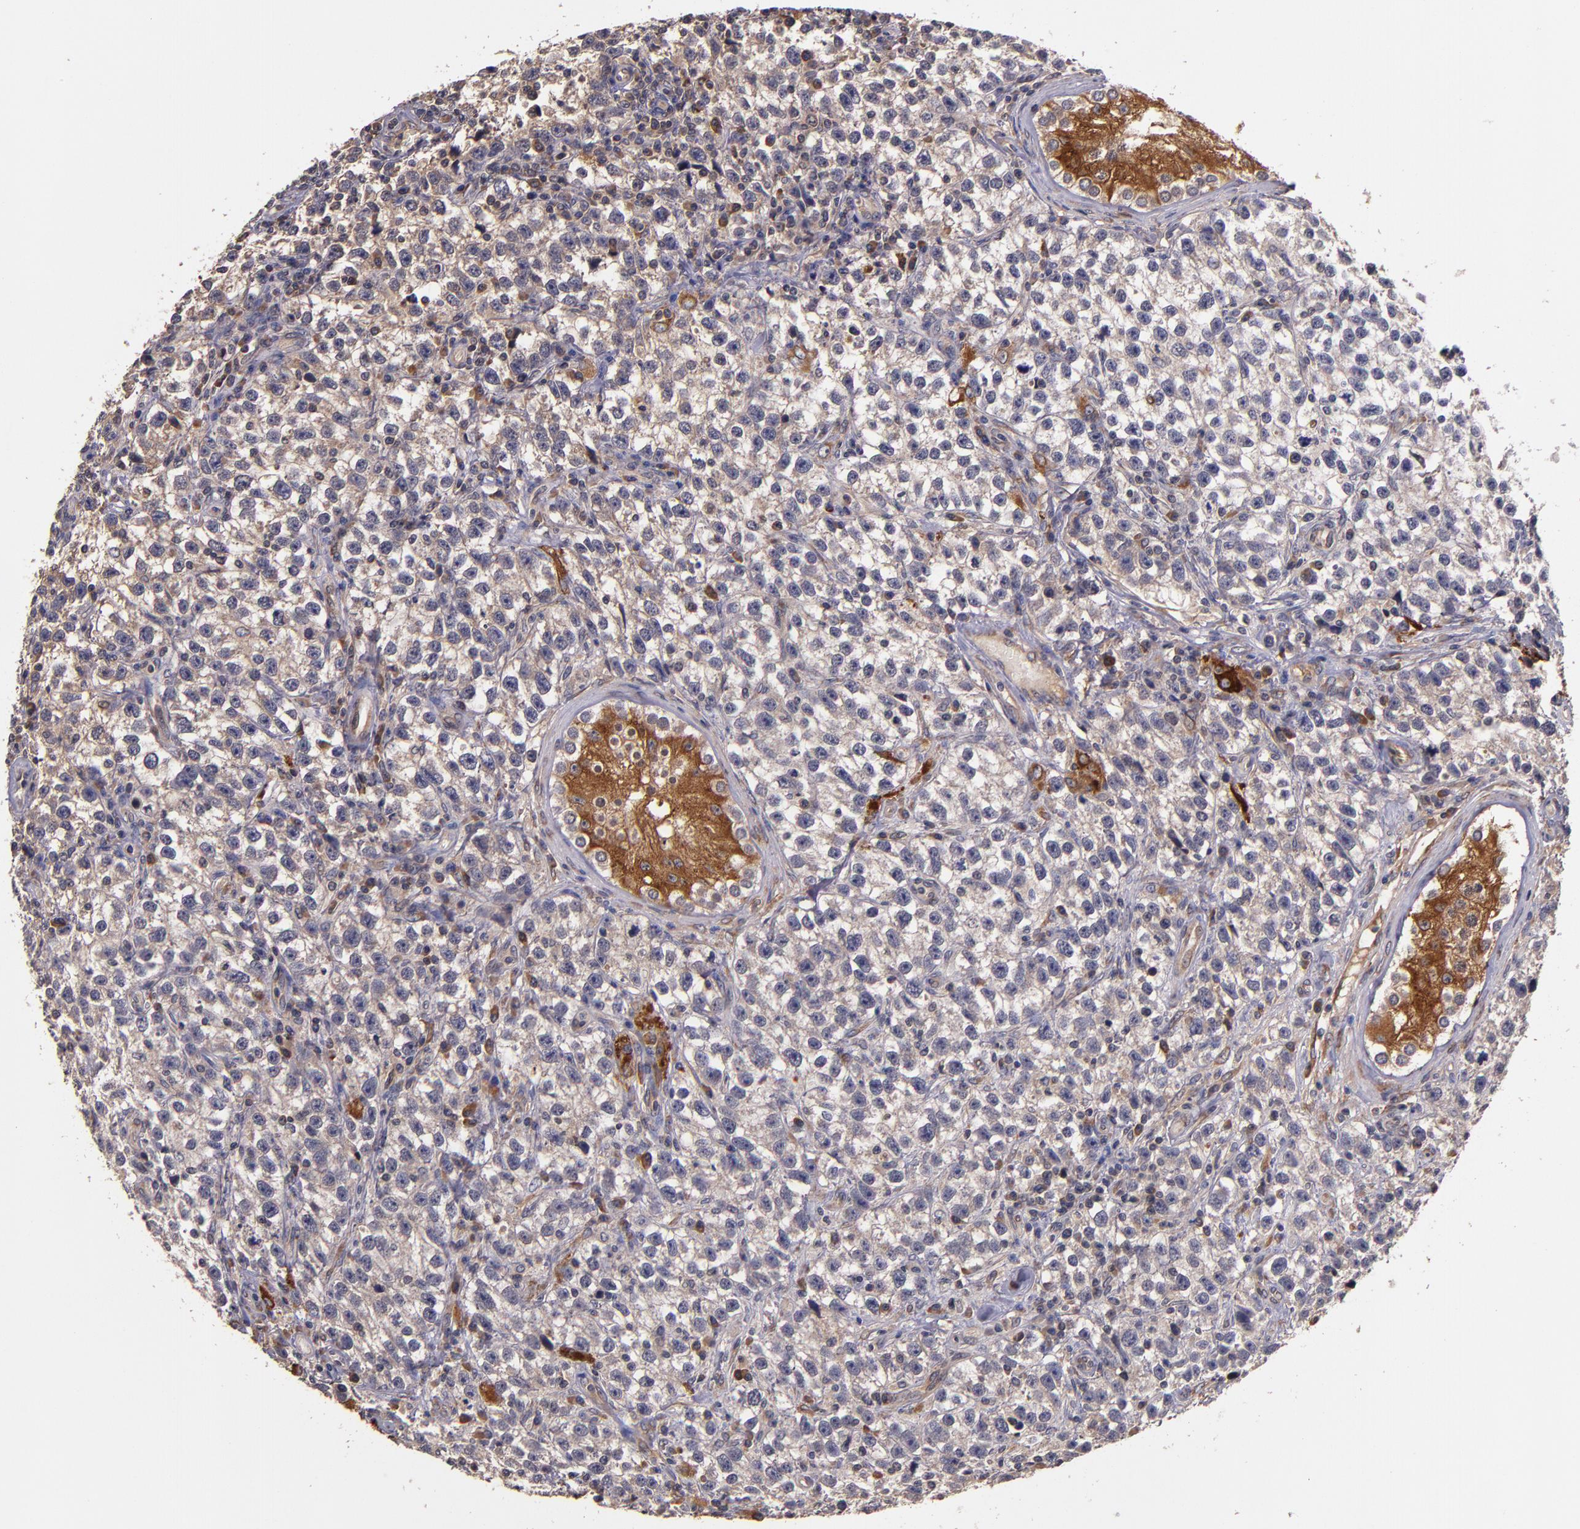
{"staining": {"intensity": "weak", "quantity": ">75%", "location": "cytoplasmic/membranous"}, "tissue": "testis cancer", "cell_type": "Tumor cells", "image_type": "cancer", "snomed": [{"axis": "morphology", "description": "Seminoma, NOS"}, {"axis": "topography", "description": "Testis"}], "caption": "IHC staining of testis cancer (seminoma), which displays low levels of weak cytoplasmic/membranous expression in about >75% of tumor cells indicating weak cytoplasmic/membranous protein expression. The staining was performed using DAB (3,3'-diaminobenzidine) (brown) for protein detection and nuclei were counterstained in hematoxylin (blue).", "gene": "PRAF2", "patient": {"sex": "male", "age": 38}}